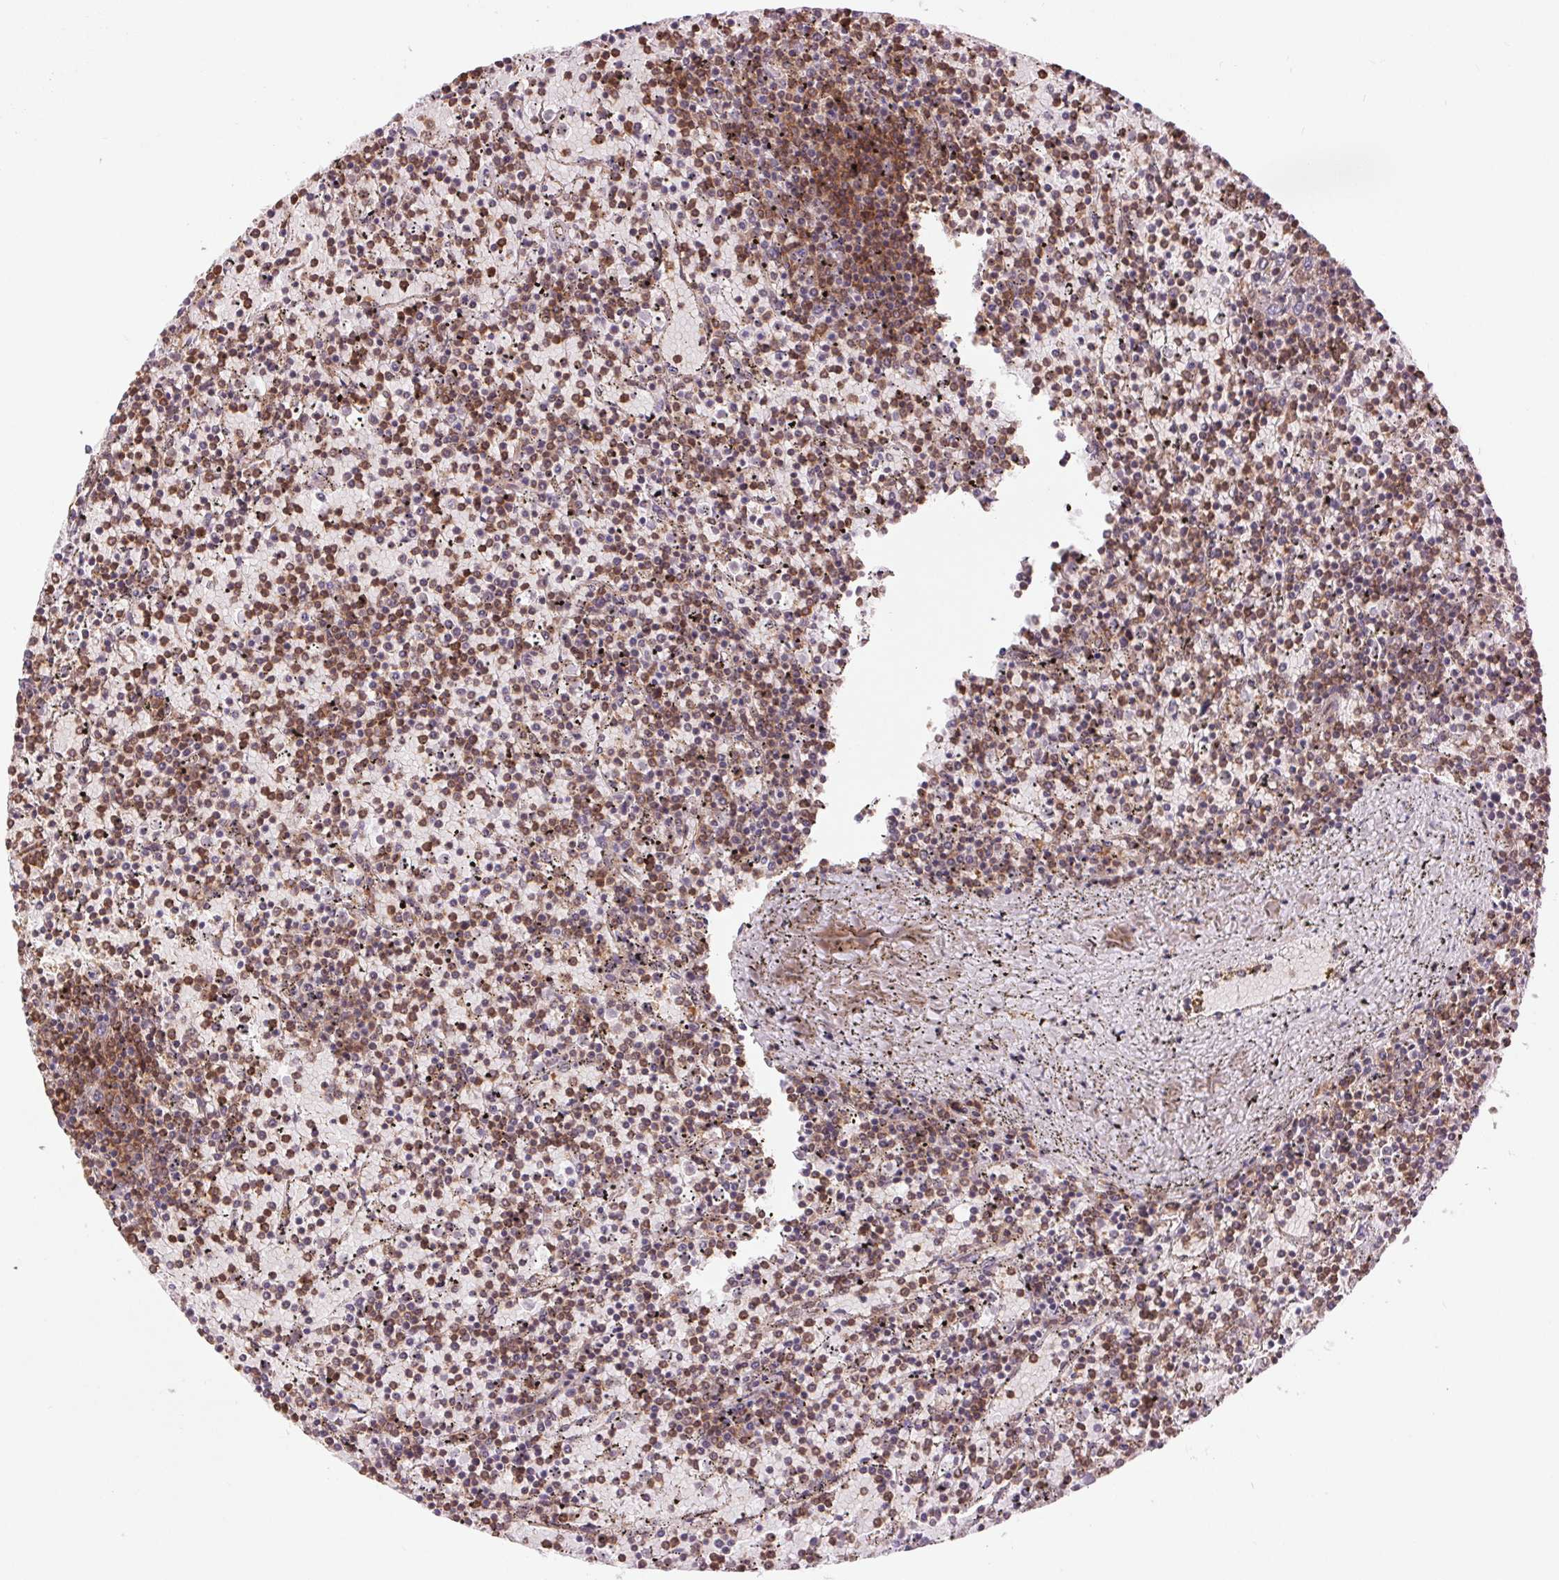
{"staining": {"intensity": "moderate", "quantity": "25%-75%", "location": "cytoplasmic/membranous"}, "tissue": "lymphoma", "cell_type": "Tumor cells", "image_type": "cancer", "snomed": [{"axis": "morphology", "description": "Malignant lymphoma, non-Hodgkin's type, Low grade"}, {"axis": "topography", "description": "Spleen"}], "caption": "IHC (DAB) staining of malignant lymphoma, non-Hodgkin's type (low-grade) demonstrates moderate cytoplasmic/membranous protein positivity in about 25%-75% of tumor cells.", "gene": "BTF3L4", "patient": {"sex": "female", "age": 77}}